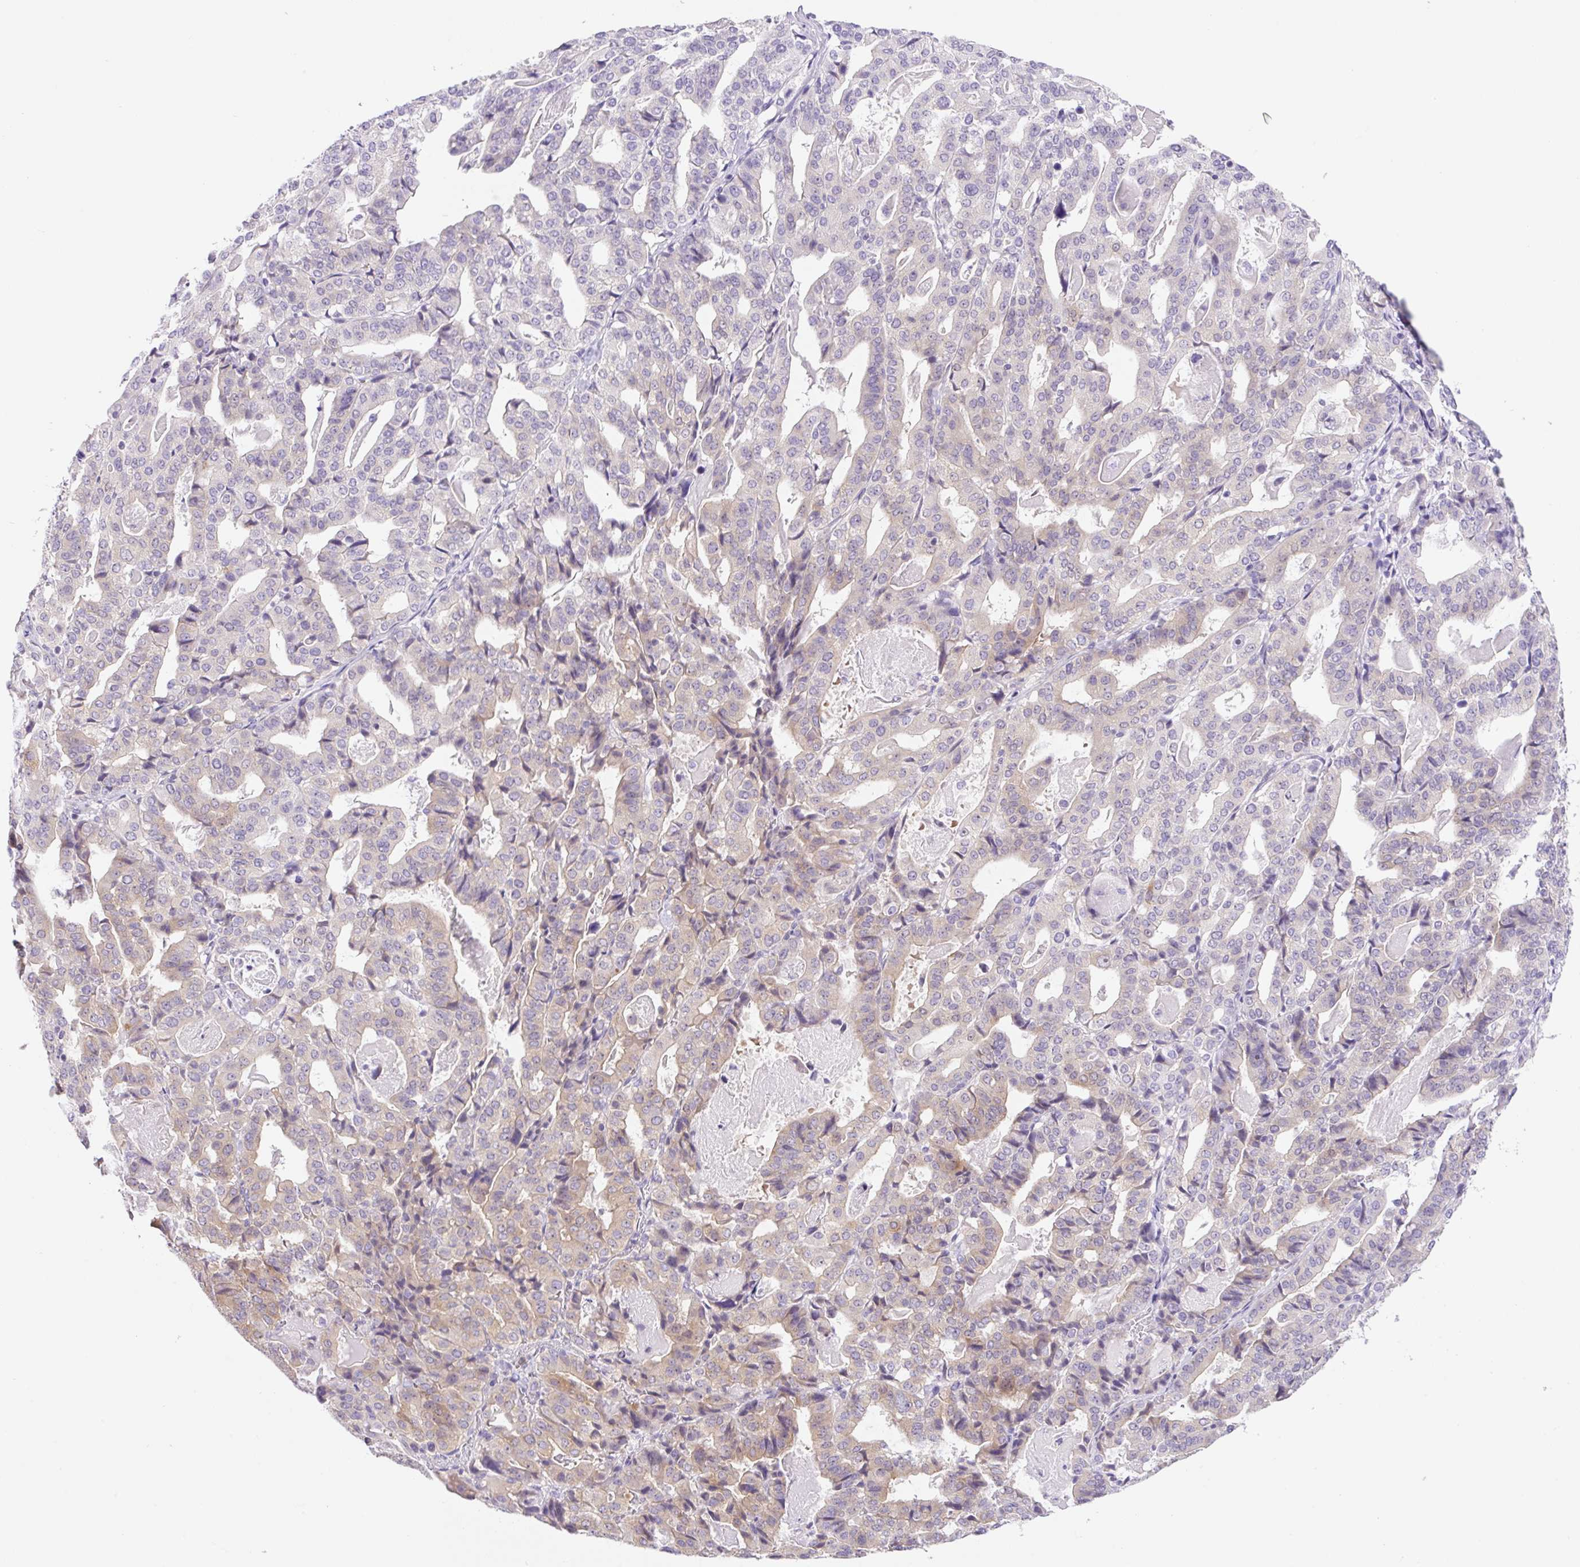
{"staining": {"intensity": "moderate", "quantity": "25%-75%", "location": "cytoplasmic/membranous"}, "tissue": "stomach cancer", "cell_type": "Tumor cells", "image_type": "cancer", "snomed": [{"axis": "morphology", "description": "Adenocarcinoma, NOS"}, {"axis": "topography", "description": "Stomach"}], "caption": "A medium amount of moderate cytoplasmic/membranous positivity is identified in about 25%-75% of tumor cells in stomach cancer (adenocarcinoma) tissue.", "gene": "CAMK2B", "patient": {"sex": "male", "age": 48}}